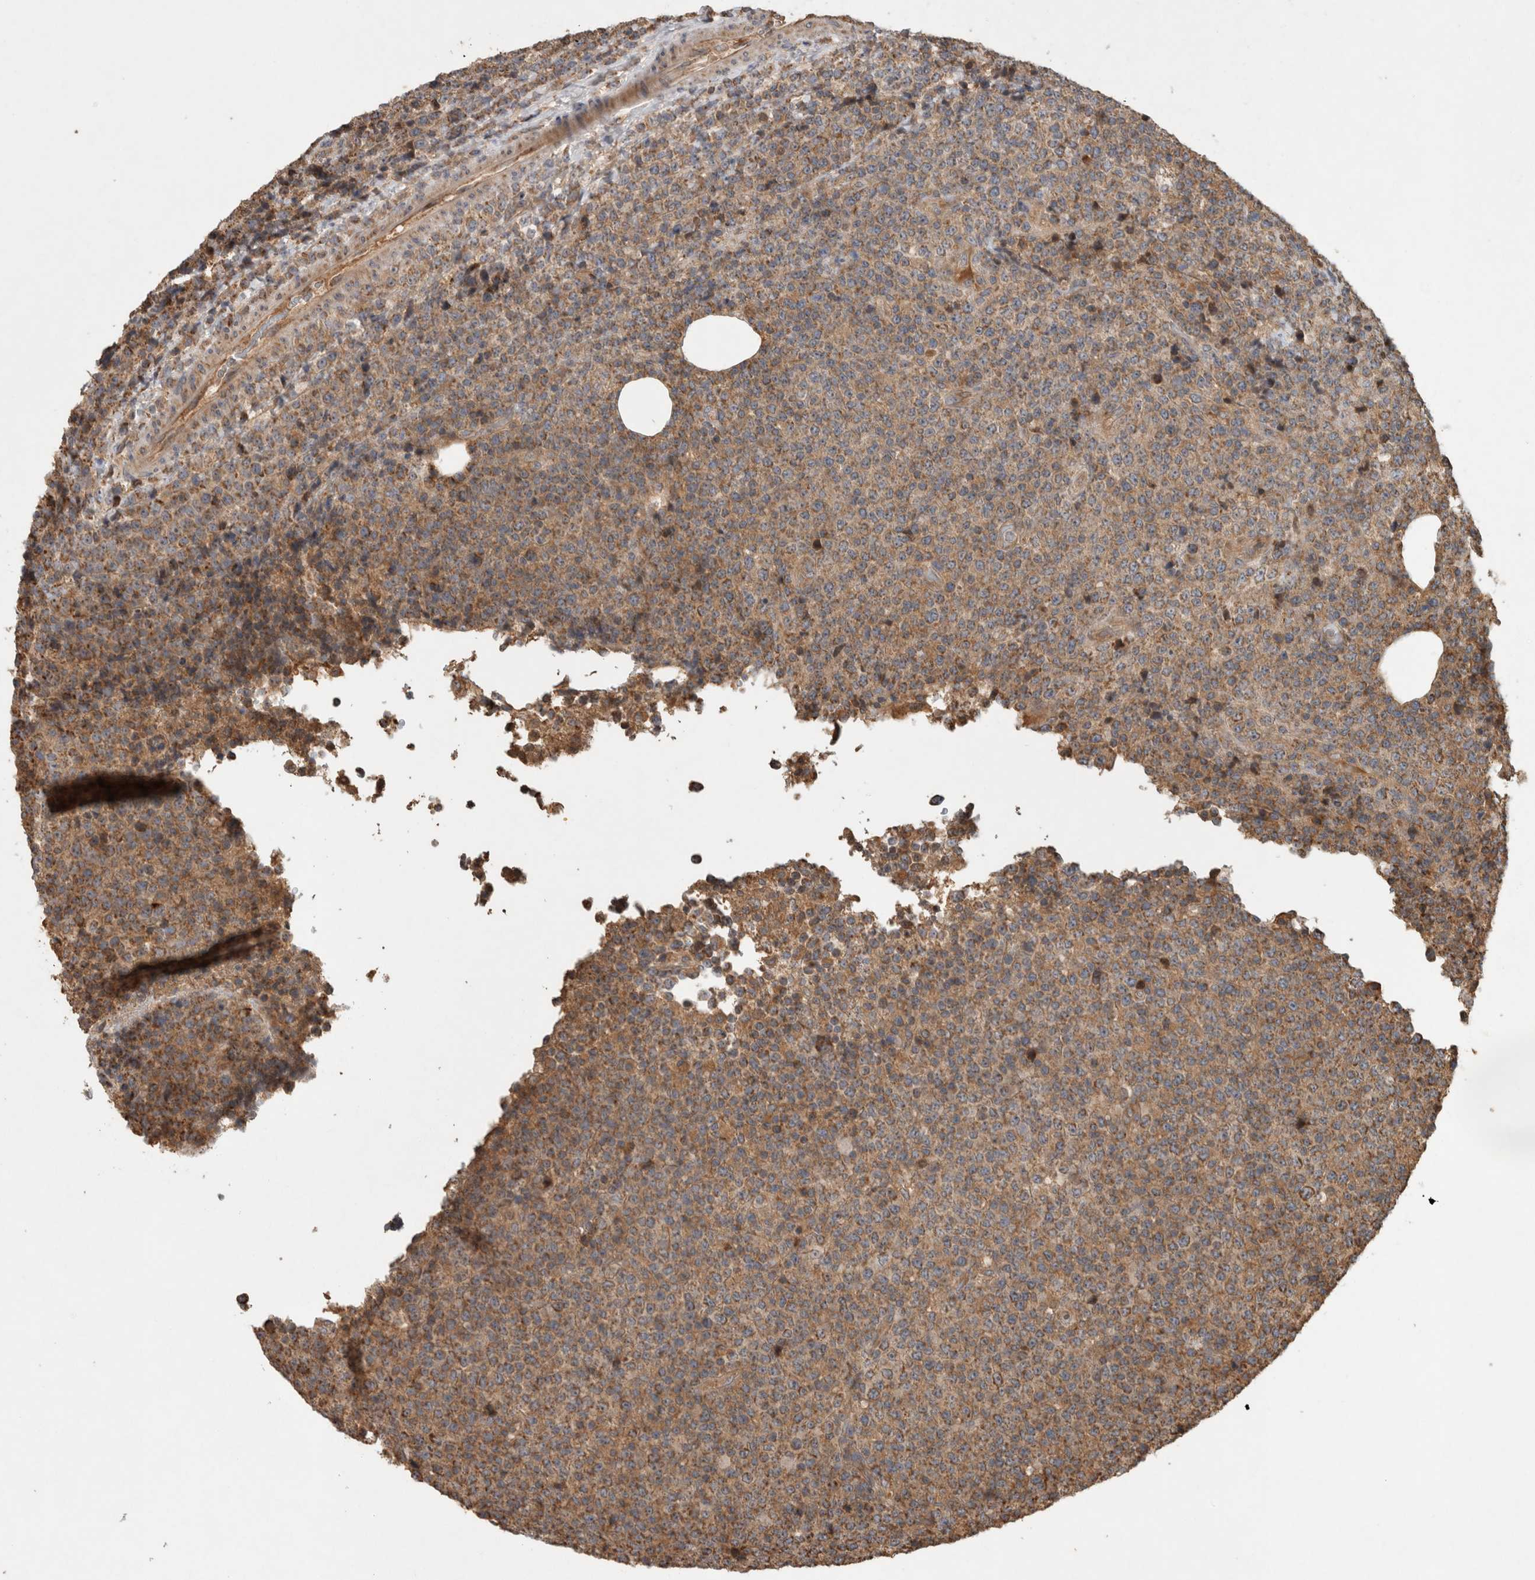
{"staining": {"intensity": "moderate", "quantity": ">75%", "location": "cytoplasmic/membranous"}, "tissue": "lymphoma", "cell_type": "Tumor cells", "image_type": "cancer", "snomed": [{"axis": "morphology", "description": "Malignant lymphoma, non-Hodgkin's type, High grade"}, {"axis": "topography", "description": "Lymph node"}], "caption": "Lymphoma was stained to show a protein in brown. There is medium levels of moderate cytoplasmic/membranous staining in approximately >75% of tumor cells.", "gene": "SERAC1", "patient": {"sex": "male", "age": 13}}